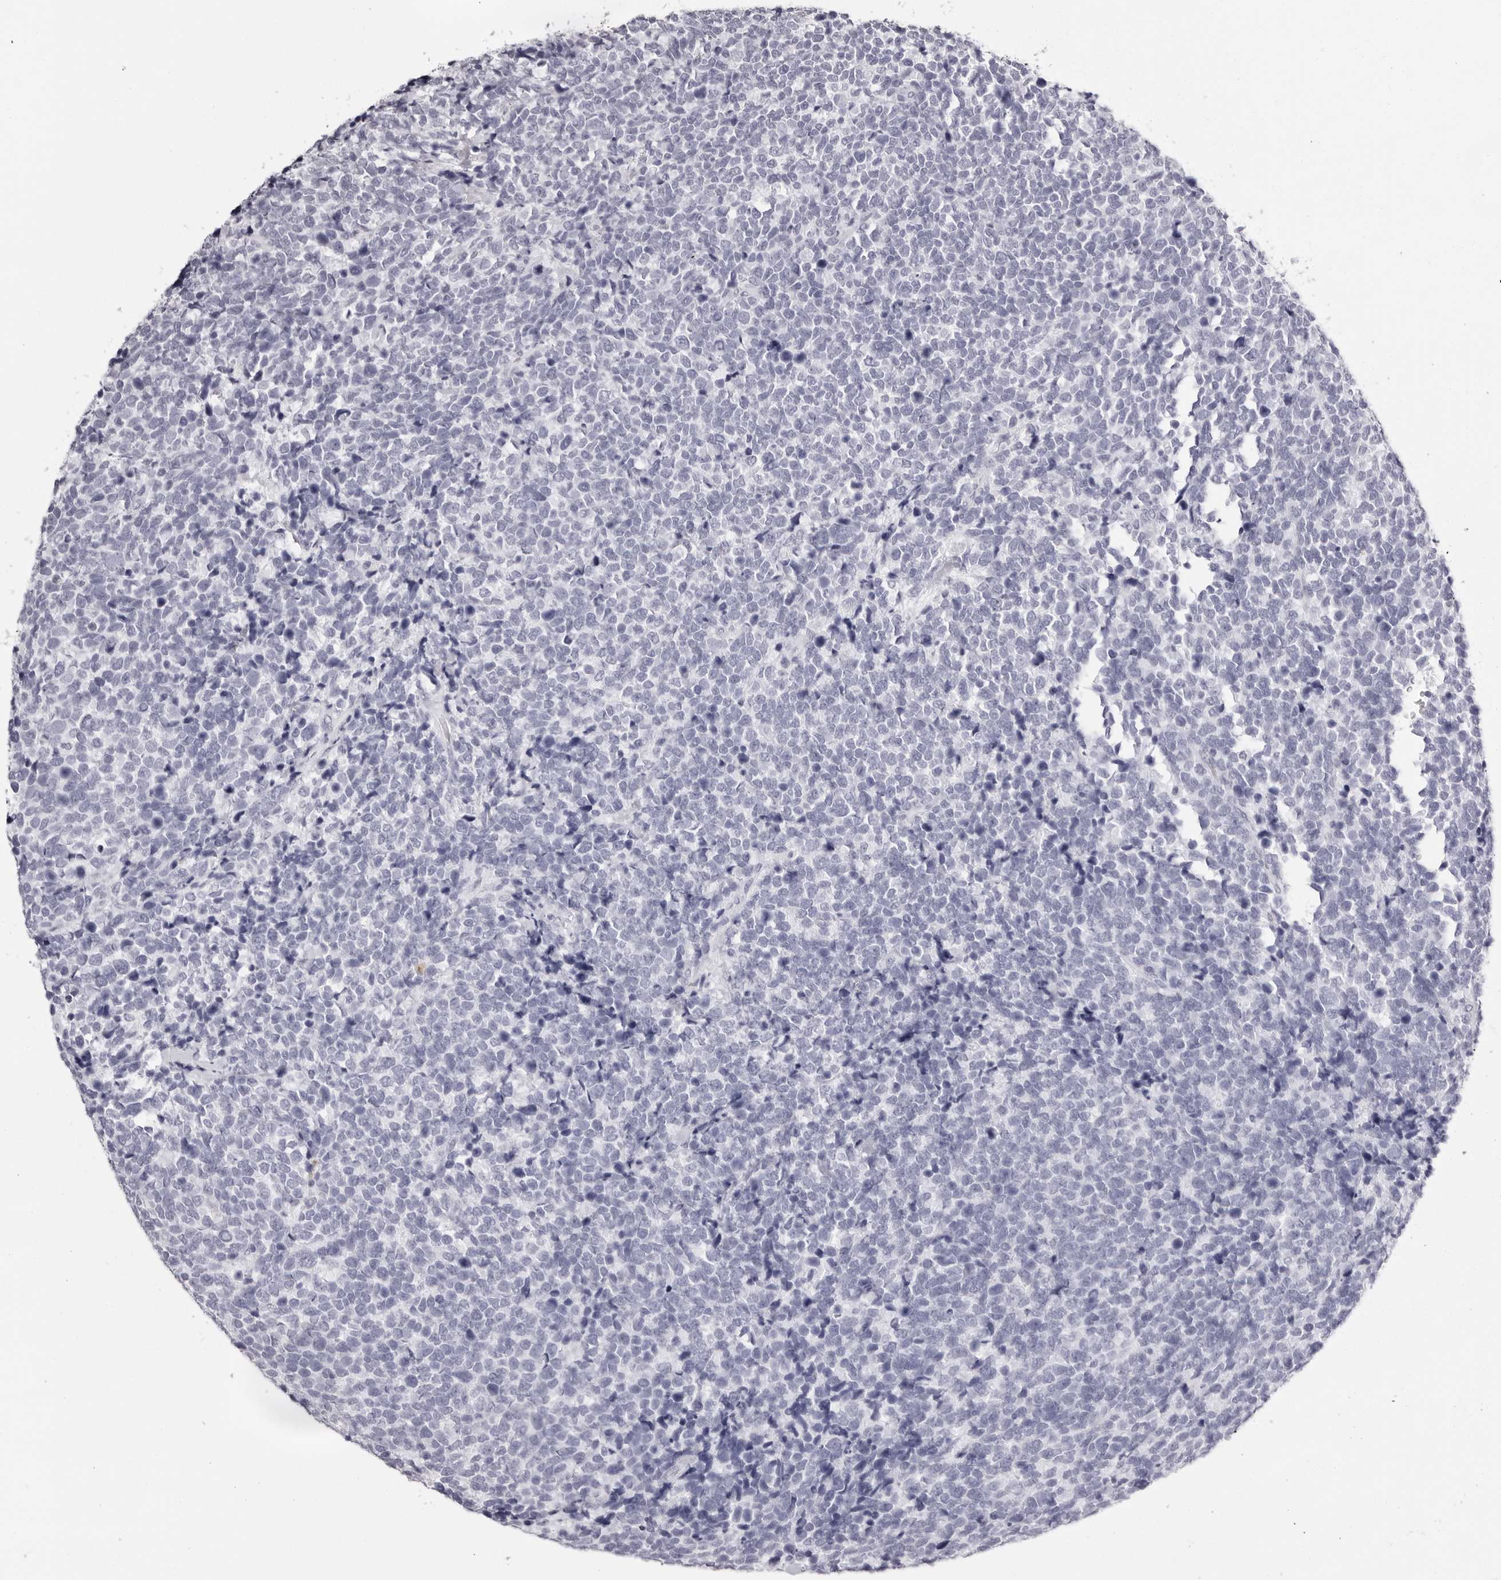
{"staining": {"intensity": "negative", "quantity": "none", "location": "none"}, "tissue": "urothelial cancer", "cell_type": "Tumor cells", "image_type": "cancer", "snomed": [{"axis": "morphology", "description": "Urothelial carcinoma, High grade"}, {"axis": "topography", "description": "Urinary bladder"}], "caption": "This is an immunohistochemistry photomicrograph of human urothelial cancer. There is no expression in tumor cells.", "gene": "RHO", "patient": {"sex": "female", "age": 82}}